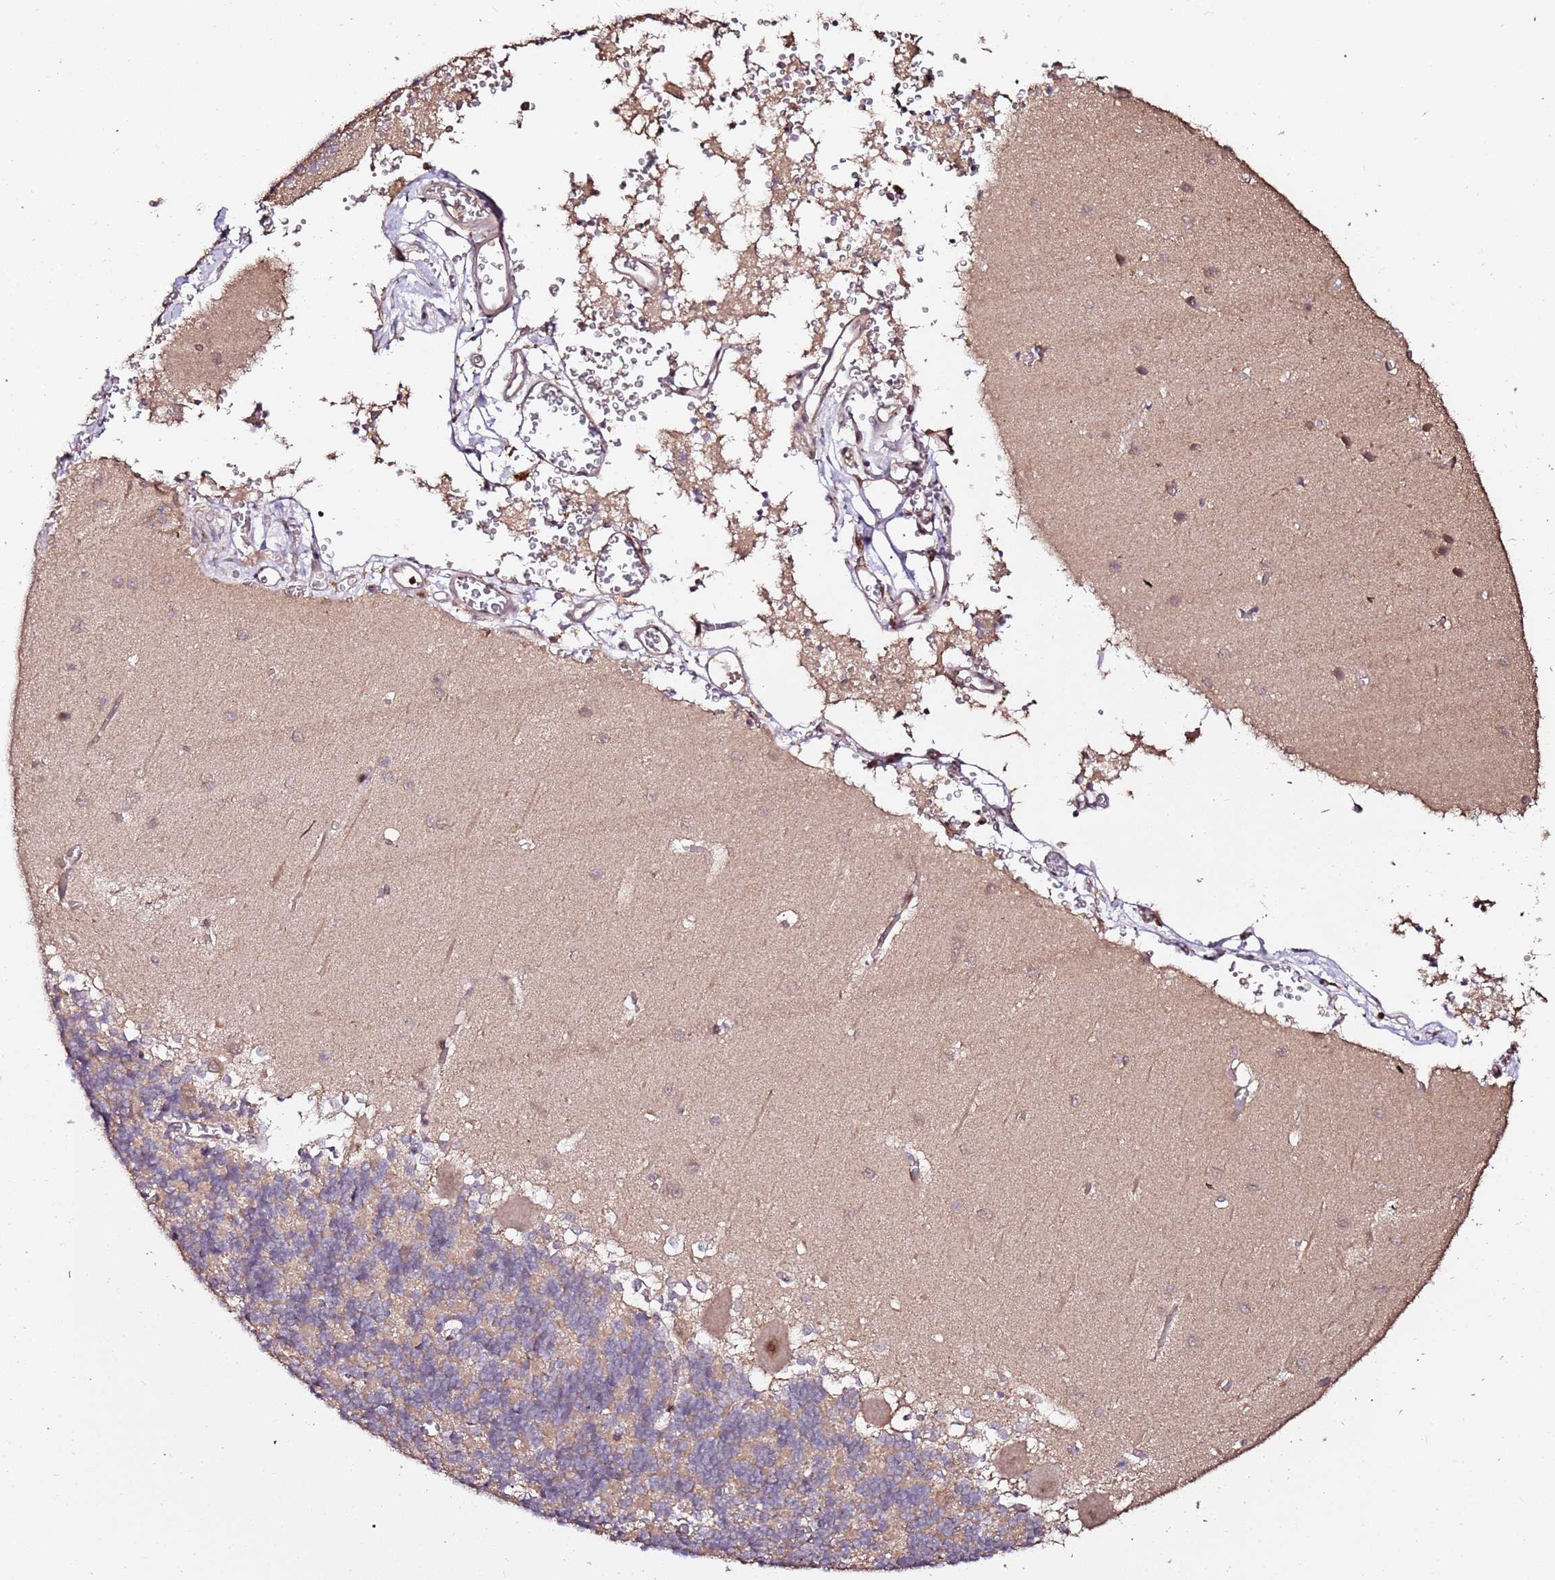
{"staining": {"intensity": "weak", "quantity": "25%-75%", "location": "cytoplasmic/membranous"}, "tissue": "cerebellum", "cell_type": "Cells in granular layer", "image_type": "normal", "snomed": [{"axis": "morphology", "description": "Normal tissue, NOS"}, {"axis": "topography", "description": "Cerebellum"}], "caption": "Immunohistochemical staining of normal cerebellum shows low levels of weak cytoplasmic/membranous expression in about 25%-75% of cells in granular layer. (DAB (3,3'-diaminobenzidine) = brown stain, brightfield microscopy at high magnification).", "gene": "OR5V1", "patient": {"sex": "male", "age": 37}}